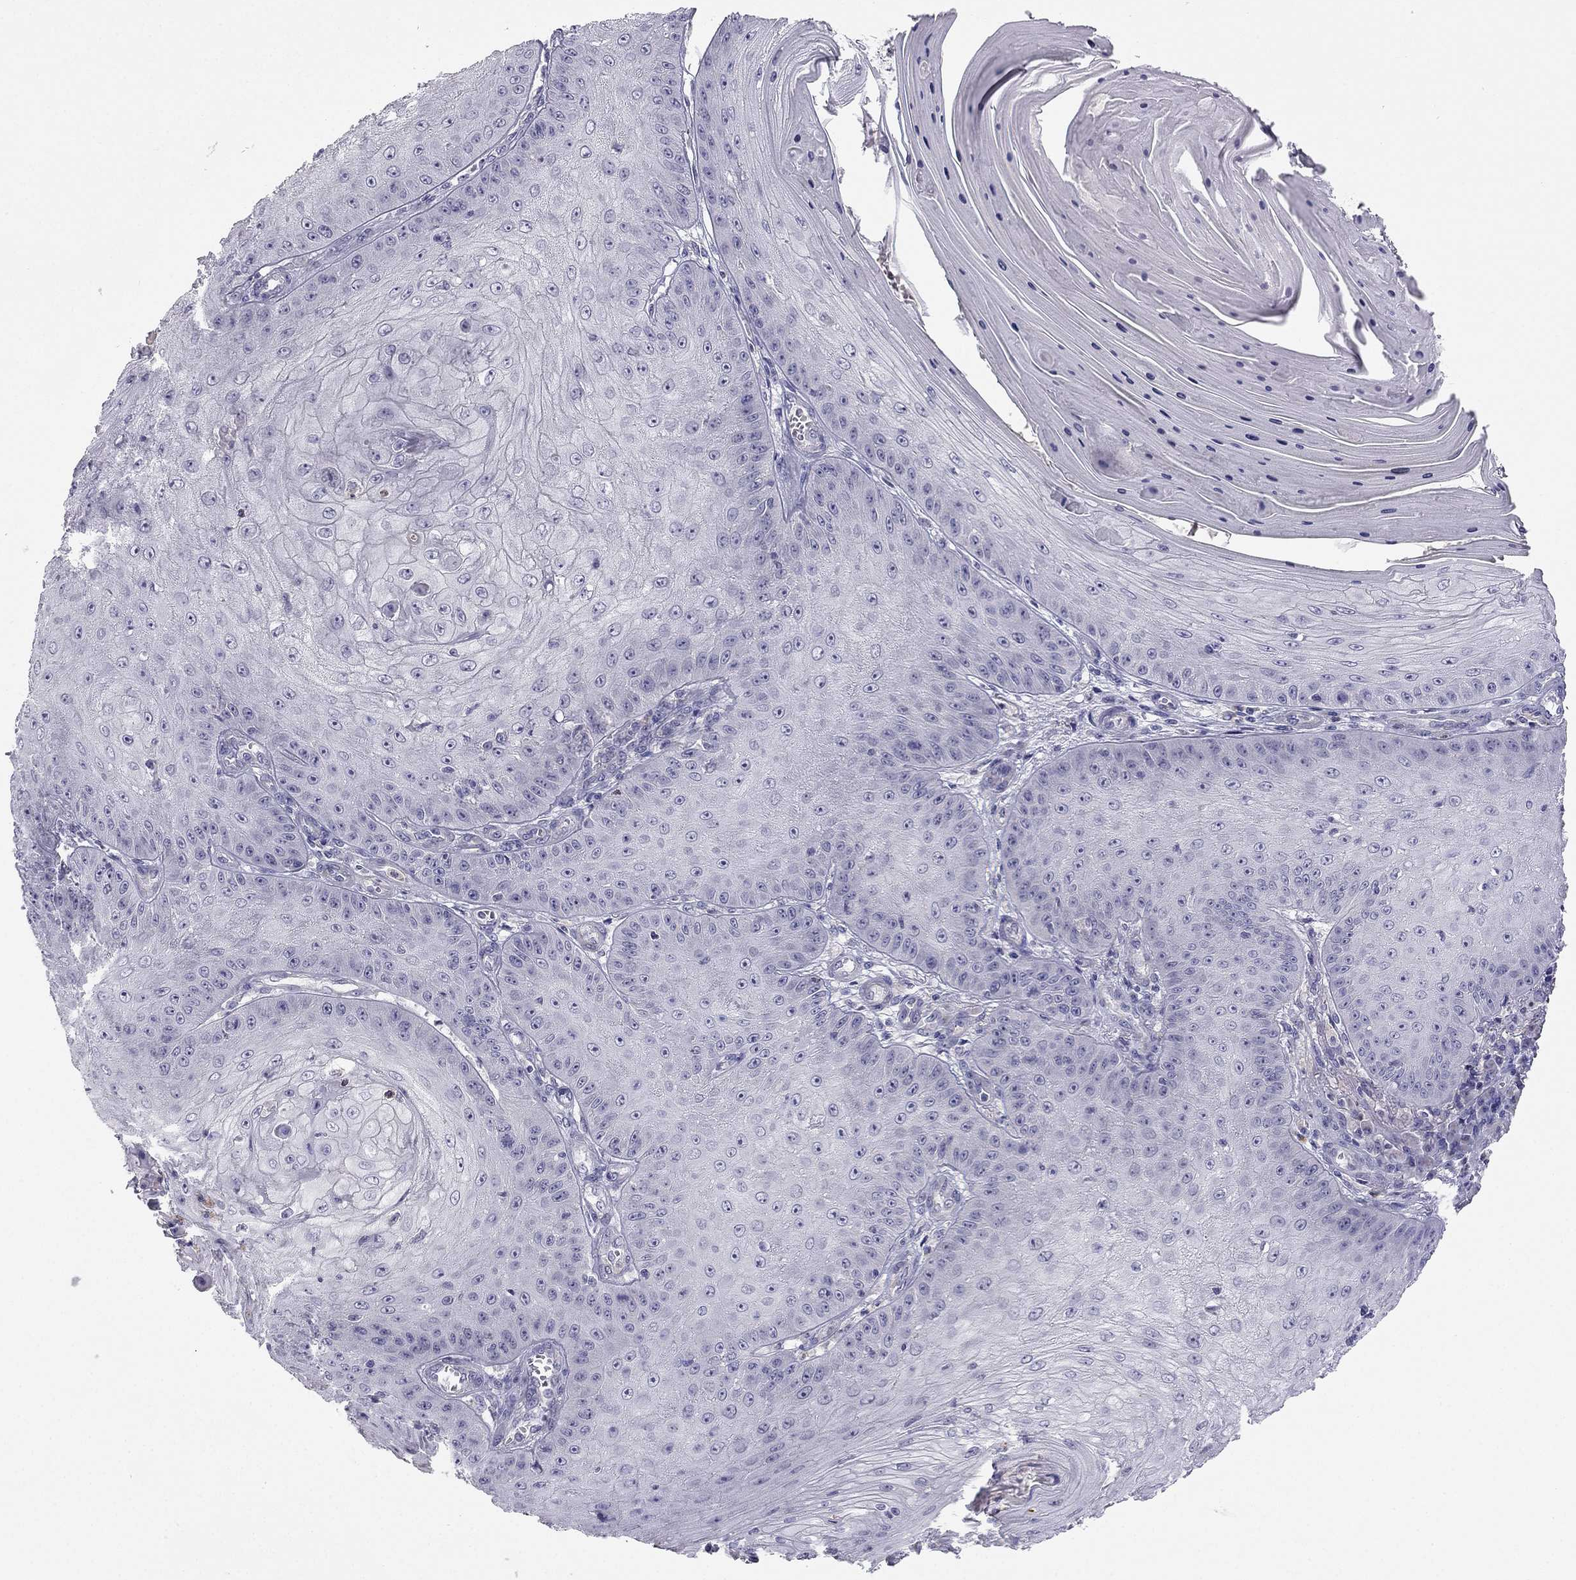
{"staining": {"intensity": "negative", "quantity": "none", "location": "none"}, "tissue": "skin cancer", "cell_type": "Tumor cells", "image_type": "cancer", "snomed": [{"axis": "morphology", "description": "Squamous cell carcinoma, NOS"}, {"axis": "topography", "description": "Skin"}], "caption": "Tumor cells show no significant positivity in skin cancer.", "gene": "C16orf89", "patient": {"sex": "male", "age": 70}}